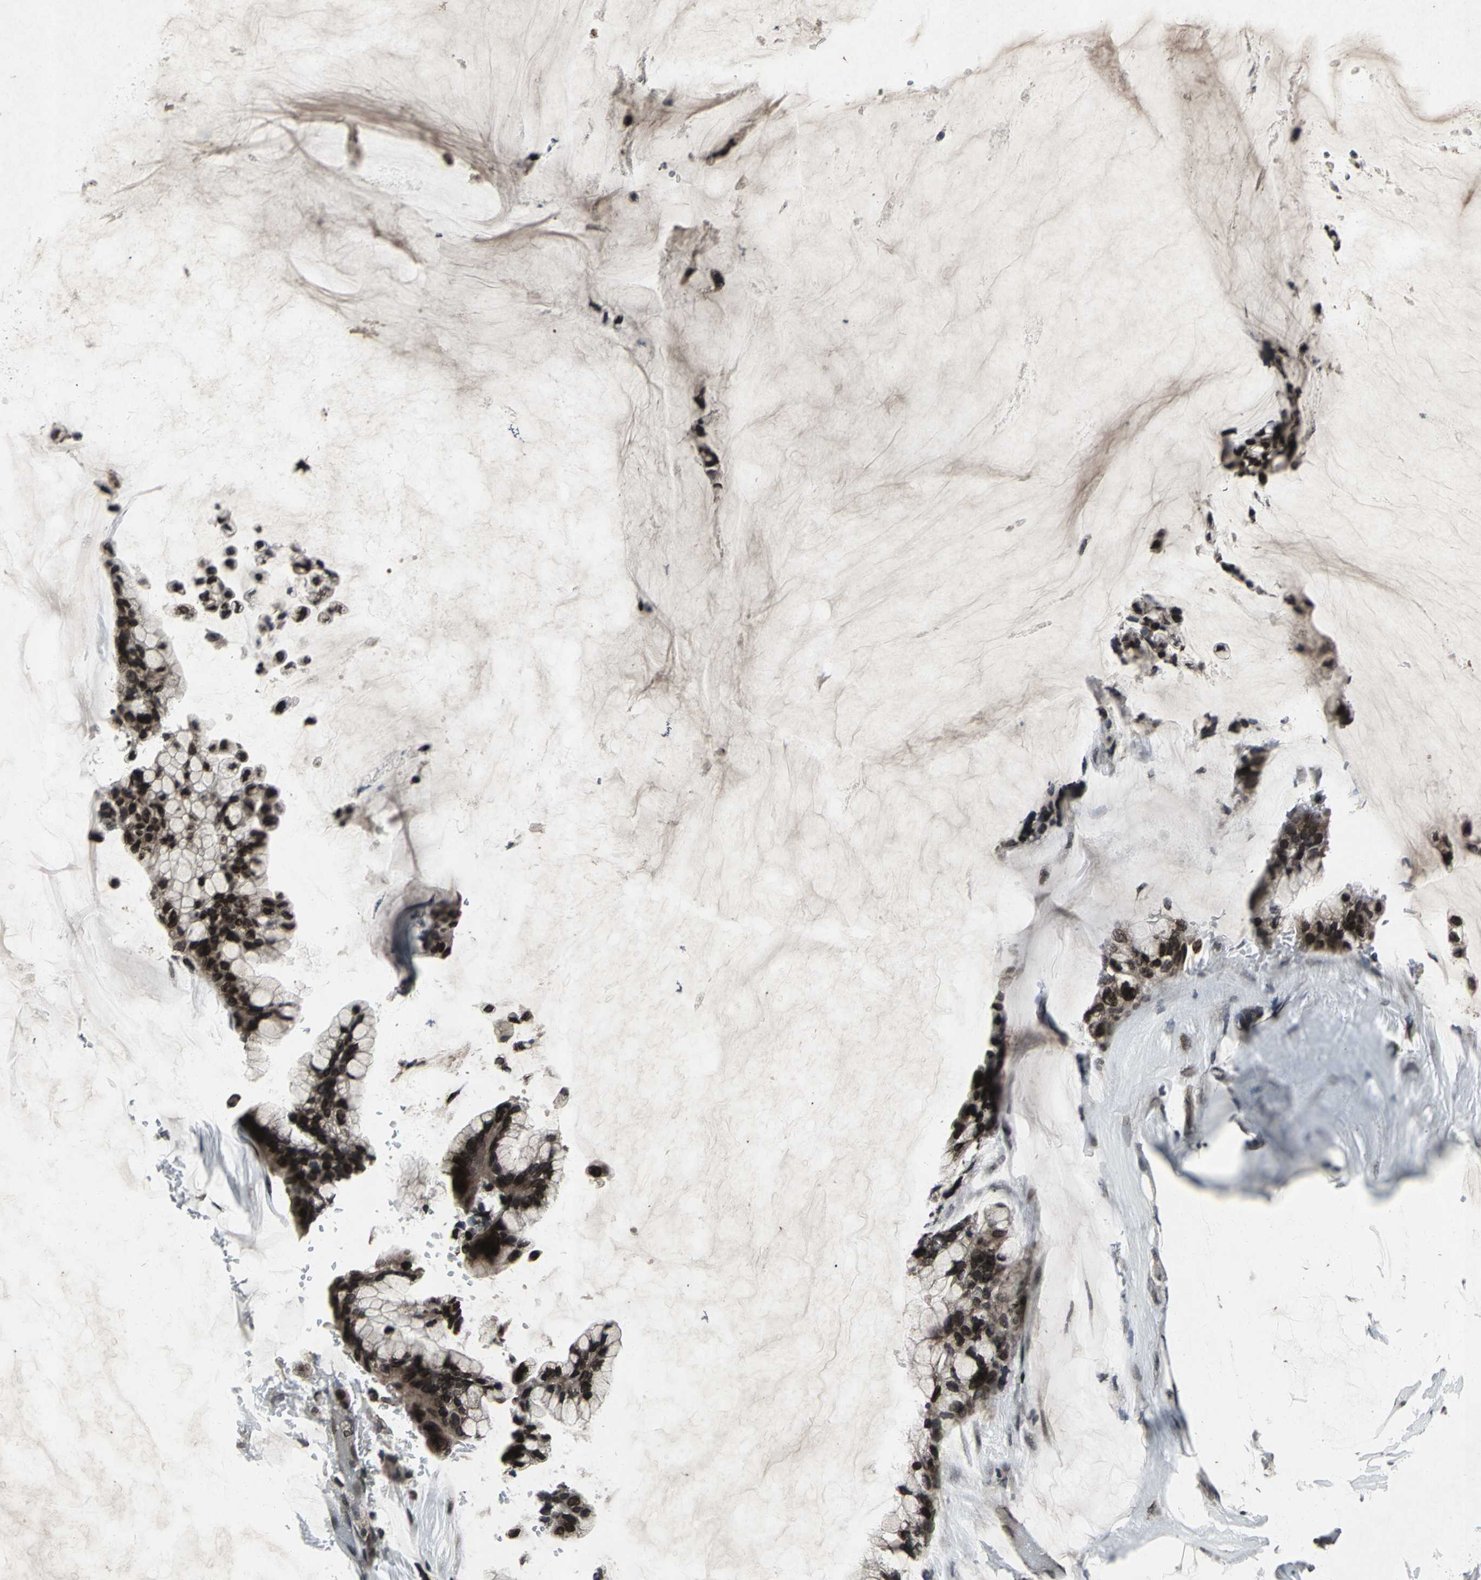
{"staining": {"intensity": "strong", "quantity": ">75%", "location": "nuclear"}, "tissue": "ovarian cancer", "cell_type": "Tumor cells", "image_type": "cancer", "snomed": [{"axis": "morphology", "description": "Cystadenocarcinoma, mucinous, NOS"}, {"axis": "topography", "description": "Ovary"}], "caption": "Approximately >75% of tumor cells in human mucinous cystadenocarcinoma (ovarian) demonstrate strong nuclear protein staining as visualized by brown immunohistochemical staining.", "gene": "SH2B3", "patient": {"sex": "female", "age": 39}}